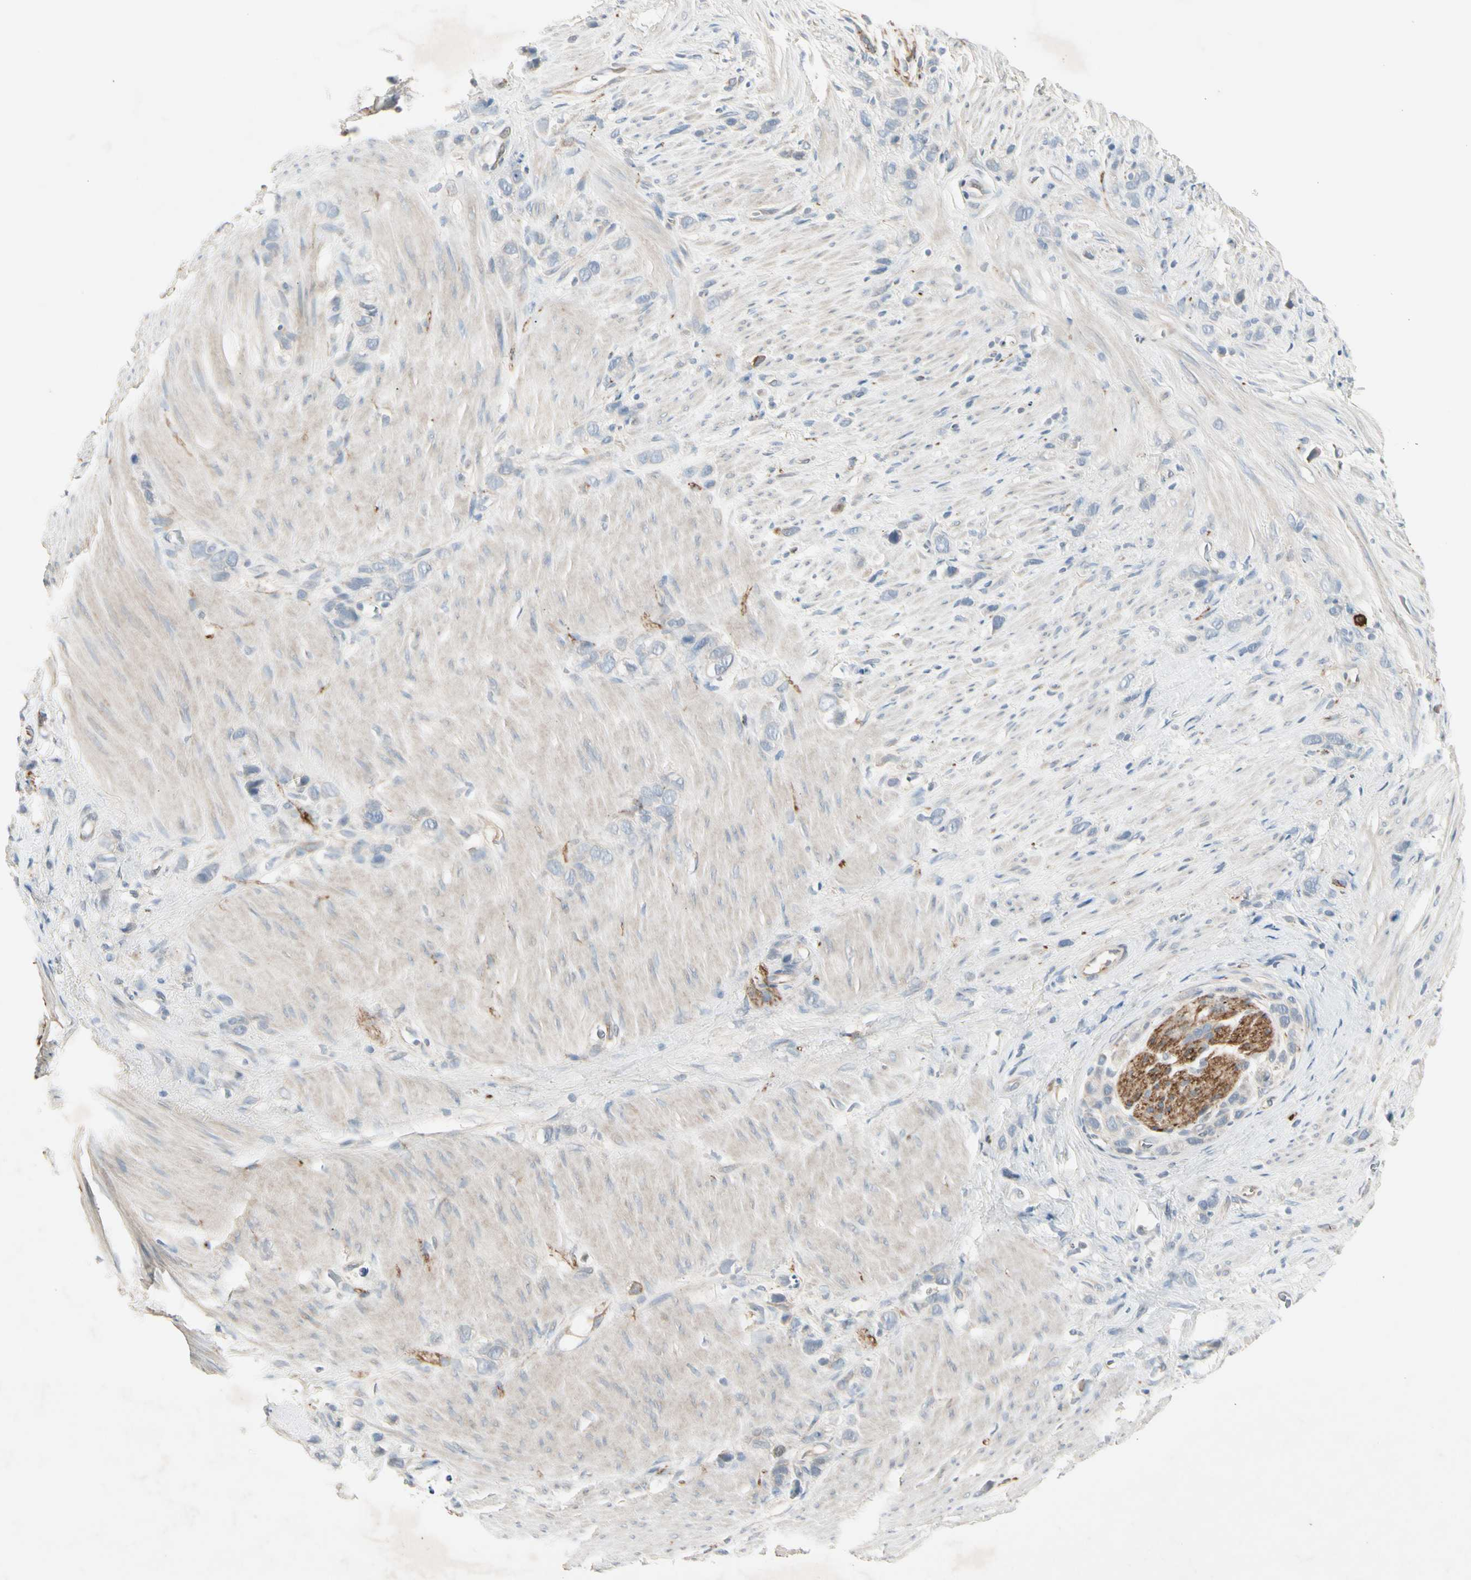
{"staining": {"intensity": "weak", "quantity": "<25%", "location": "cytoplasmic/membranous"}, "tissue": "stomach cancer", "cell_type": "Tumor cells", "image_type": "cancer", "snomed": [{"axis": "morphology", "description": "Normal tissue, NOS"}, {"axis": "morphology", "description": "Adenocarcinoma, NOS"}, {"axis": "morphology", "description": "Adenocarcinoma, High grade"}, {"axis": "topography", "description": "Stomach, upper"}, {"axis": "topography", "description": "Stomach"}], "caption": "Tumor cells are negative for brown protein staining in stomach cancer (adenocarcinoma (high-grade)).", "gene": "MAPRE3", "patient": {"sex": "female", "age": 65}}